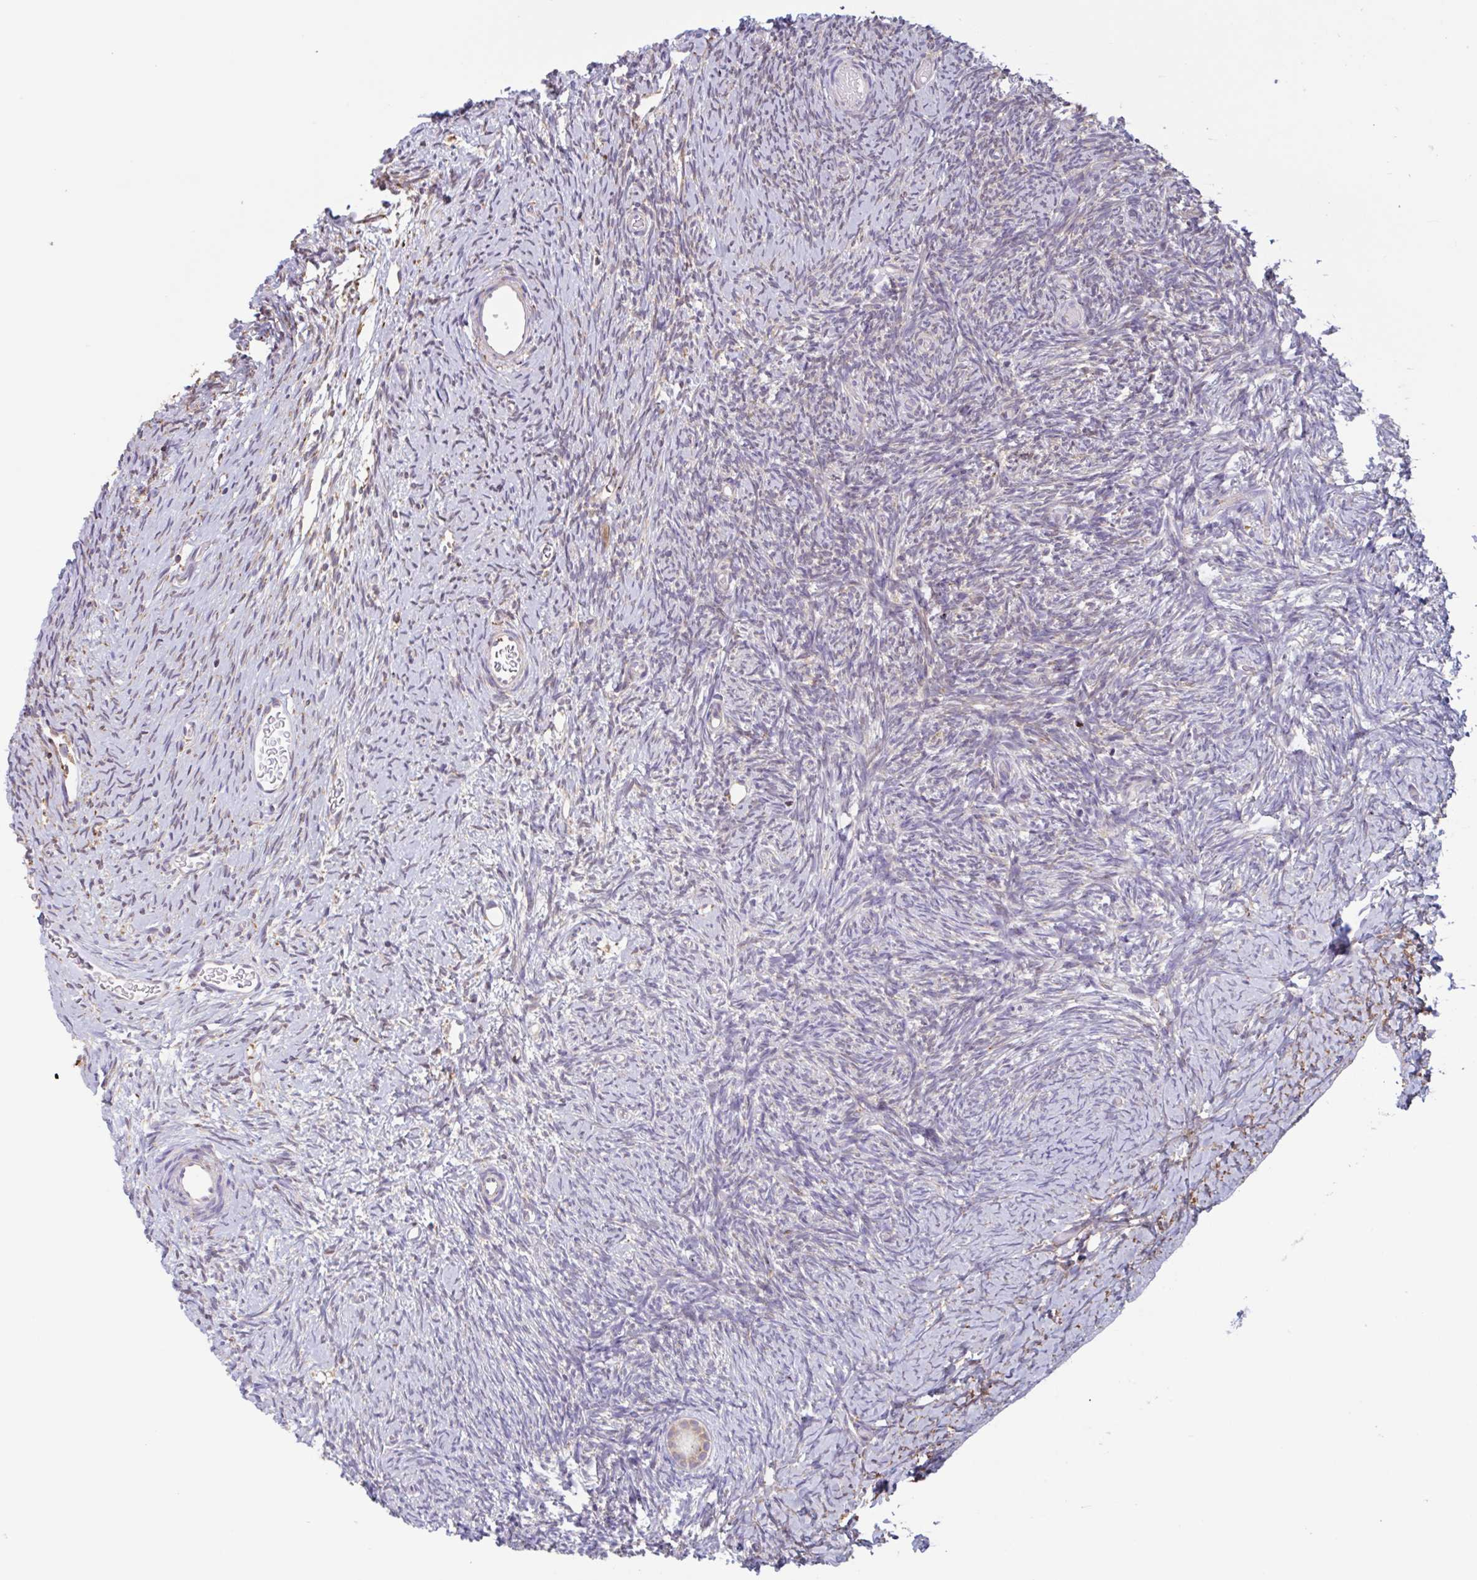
{"staining": {"intensity": "weak", "quantity": "<25%", "location": "cytoplasmic/membranous"}, "tissue": "ovary", "cell_type": "Follicle cells", "image_type": "normal", "snomed": [{"axis": "morphology", "description": "Normal tissue, NOS"}, {"axis": "topography", "description": "Ovary"}], "caption": "Histopathology image shows no protein staining in follicle cells of unremarkable ovary. (DAB immunohistochemistry, high magnification).", "gene": "DOK4", "patient": {"sex": "female", "age": 39}}